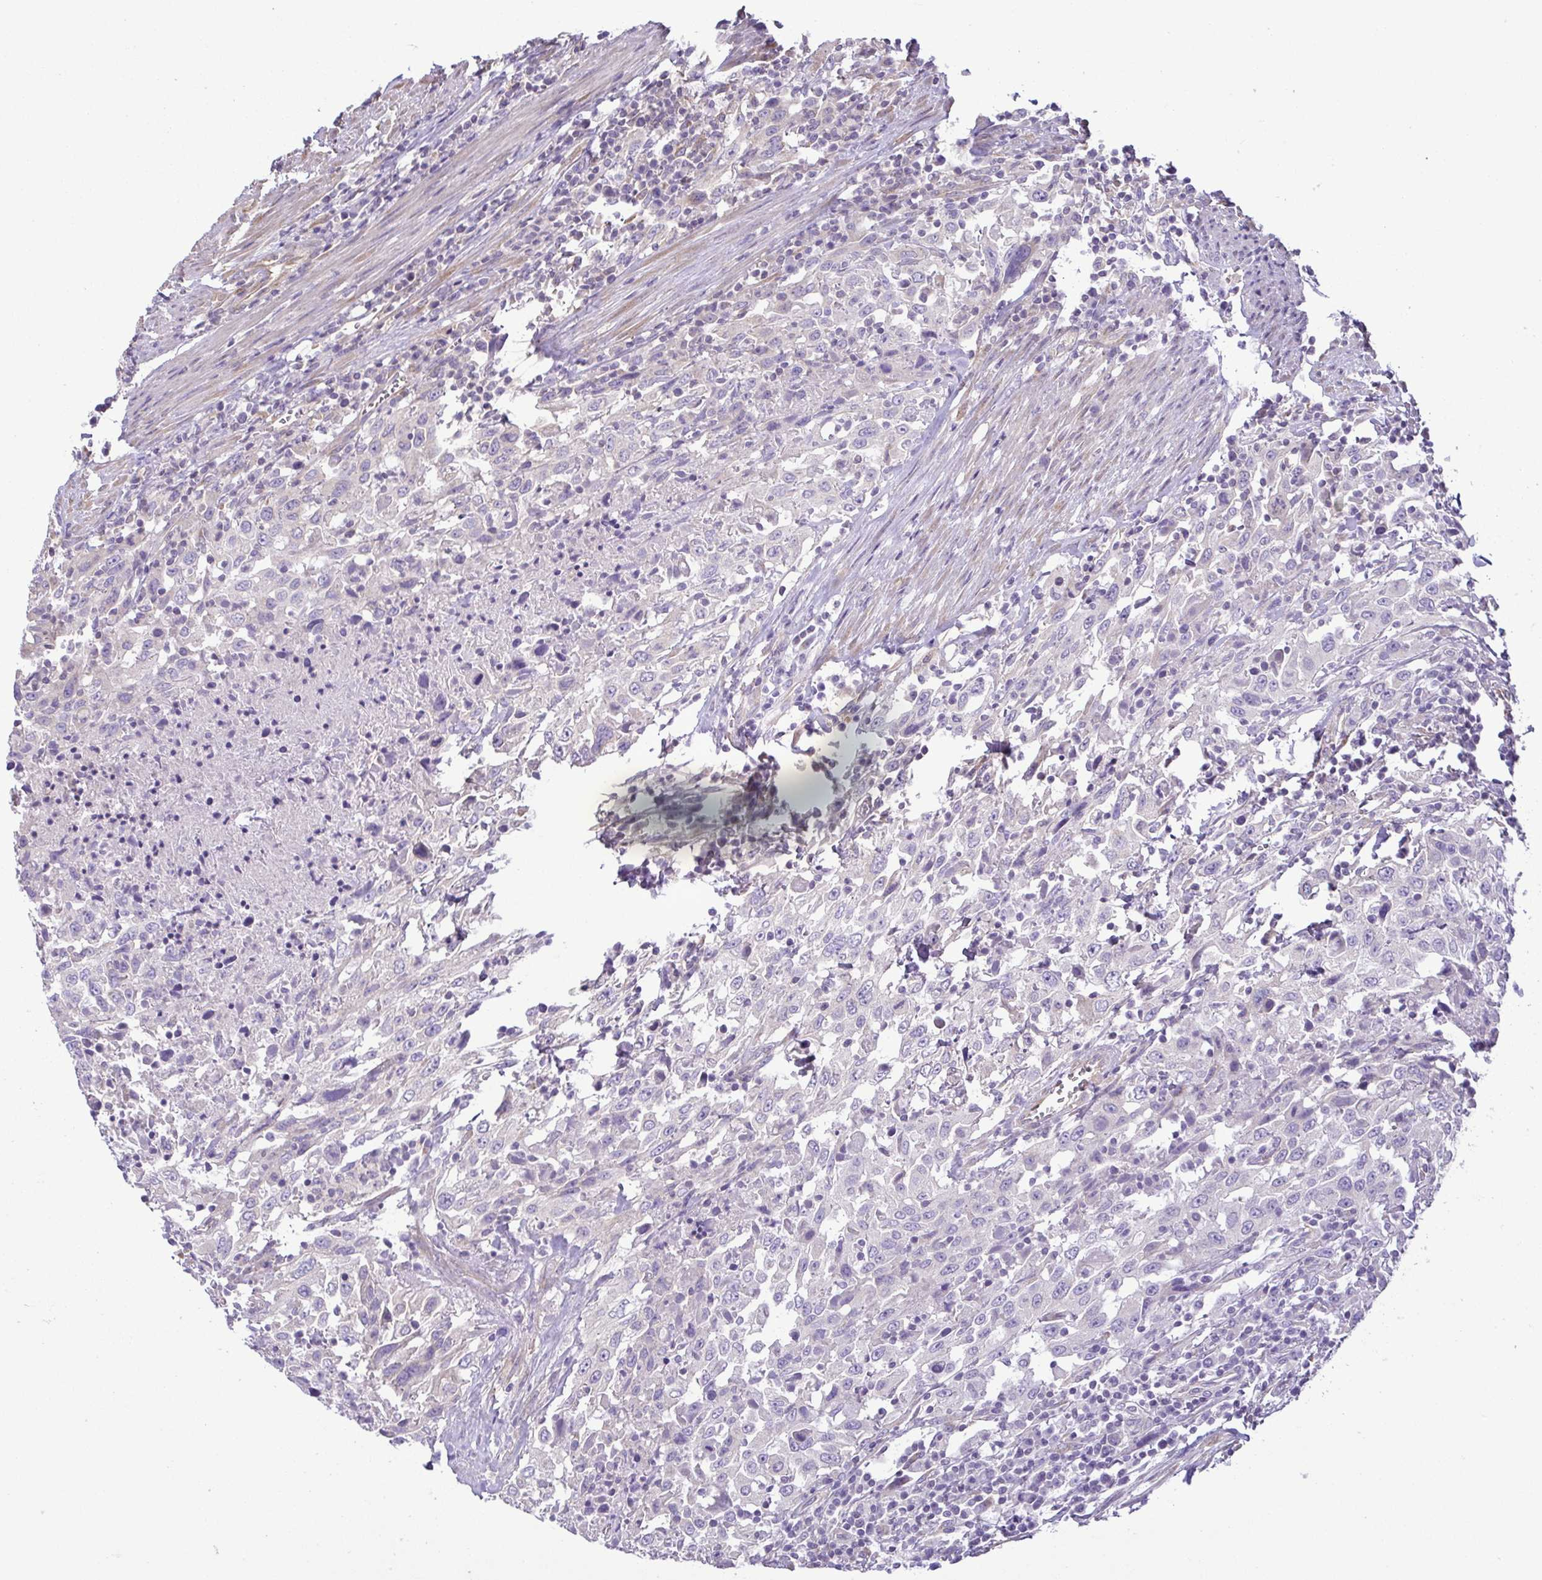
{"staining": {"intensity": "negative", "quantity": "none", "location": "none"}, "tissue": "urothelial cancer", "cell_type": "Tumor cells", "image_type": "cancer", "snomed": [{"axis": "morphology", "description": "Urothelial carcinoma, High grade"}, {"axis": "topography", "description": "Urinary bladder"}], "caption": "This is an immunohistochemistry micrograph of human high-grade urothelial carcinoma. There is no expression in tumor cells.", "gene": "MYL10", "patient": {"sex": "male", "age": 61}}